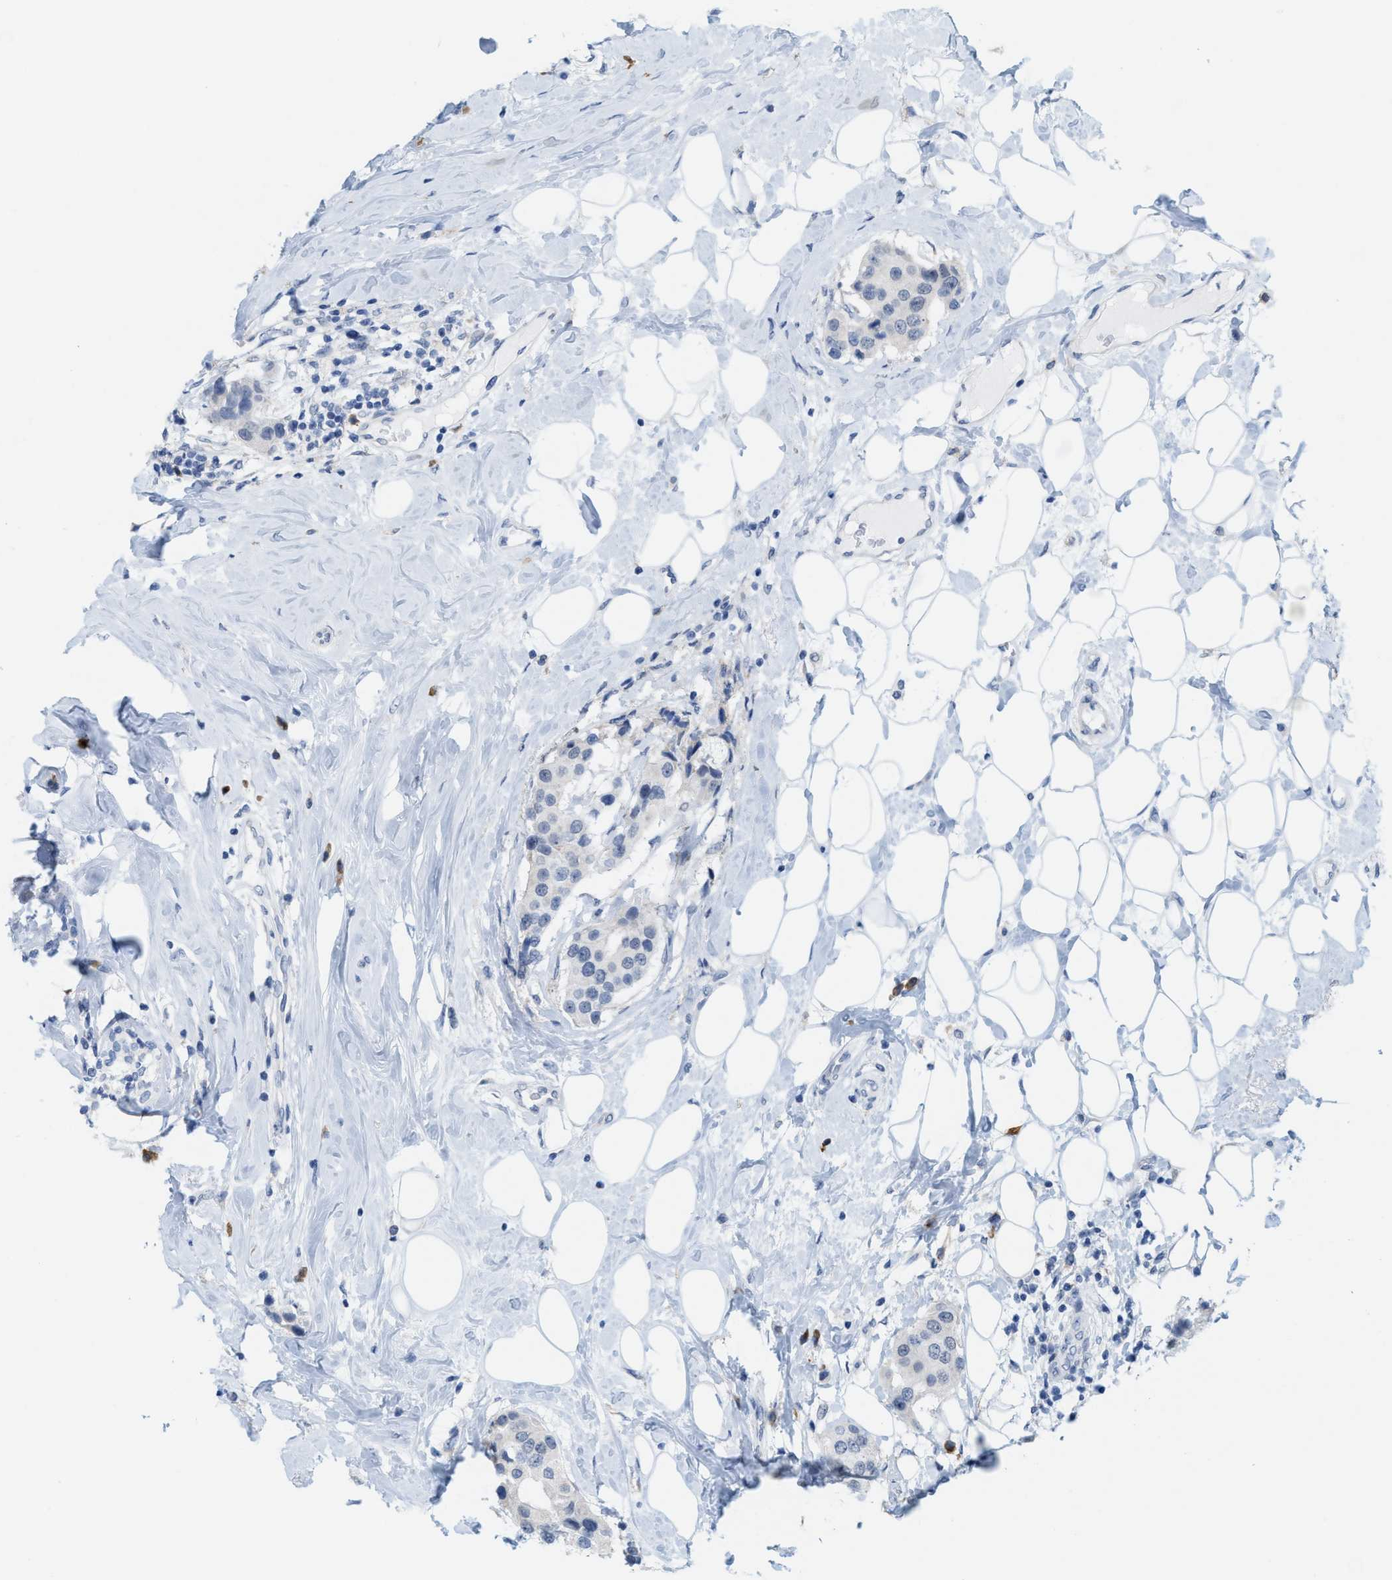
{"staining": {"intensity": "negative", "quantity": "none", "location": "none"}, "tissue": "breast cancer", "cell_type": "Tumor cells", "image_type": "cancer", "snomed": [{"axis": "morphology", "description": "Normal tissue, NOS"}, {"axis": "morphology", "description": "Duct carcinoma"}, {"axis": "topography", "description": "Breast"}], "caption": "Human breast cancer (infiltrating ductal carcinoma) stained for a protein using IHC shows no expression in tumor cells.", "gene": "KIFC3", "patient": {"sex": "female", "age": 39}}